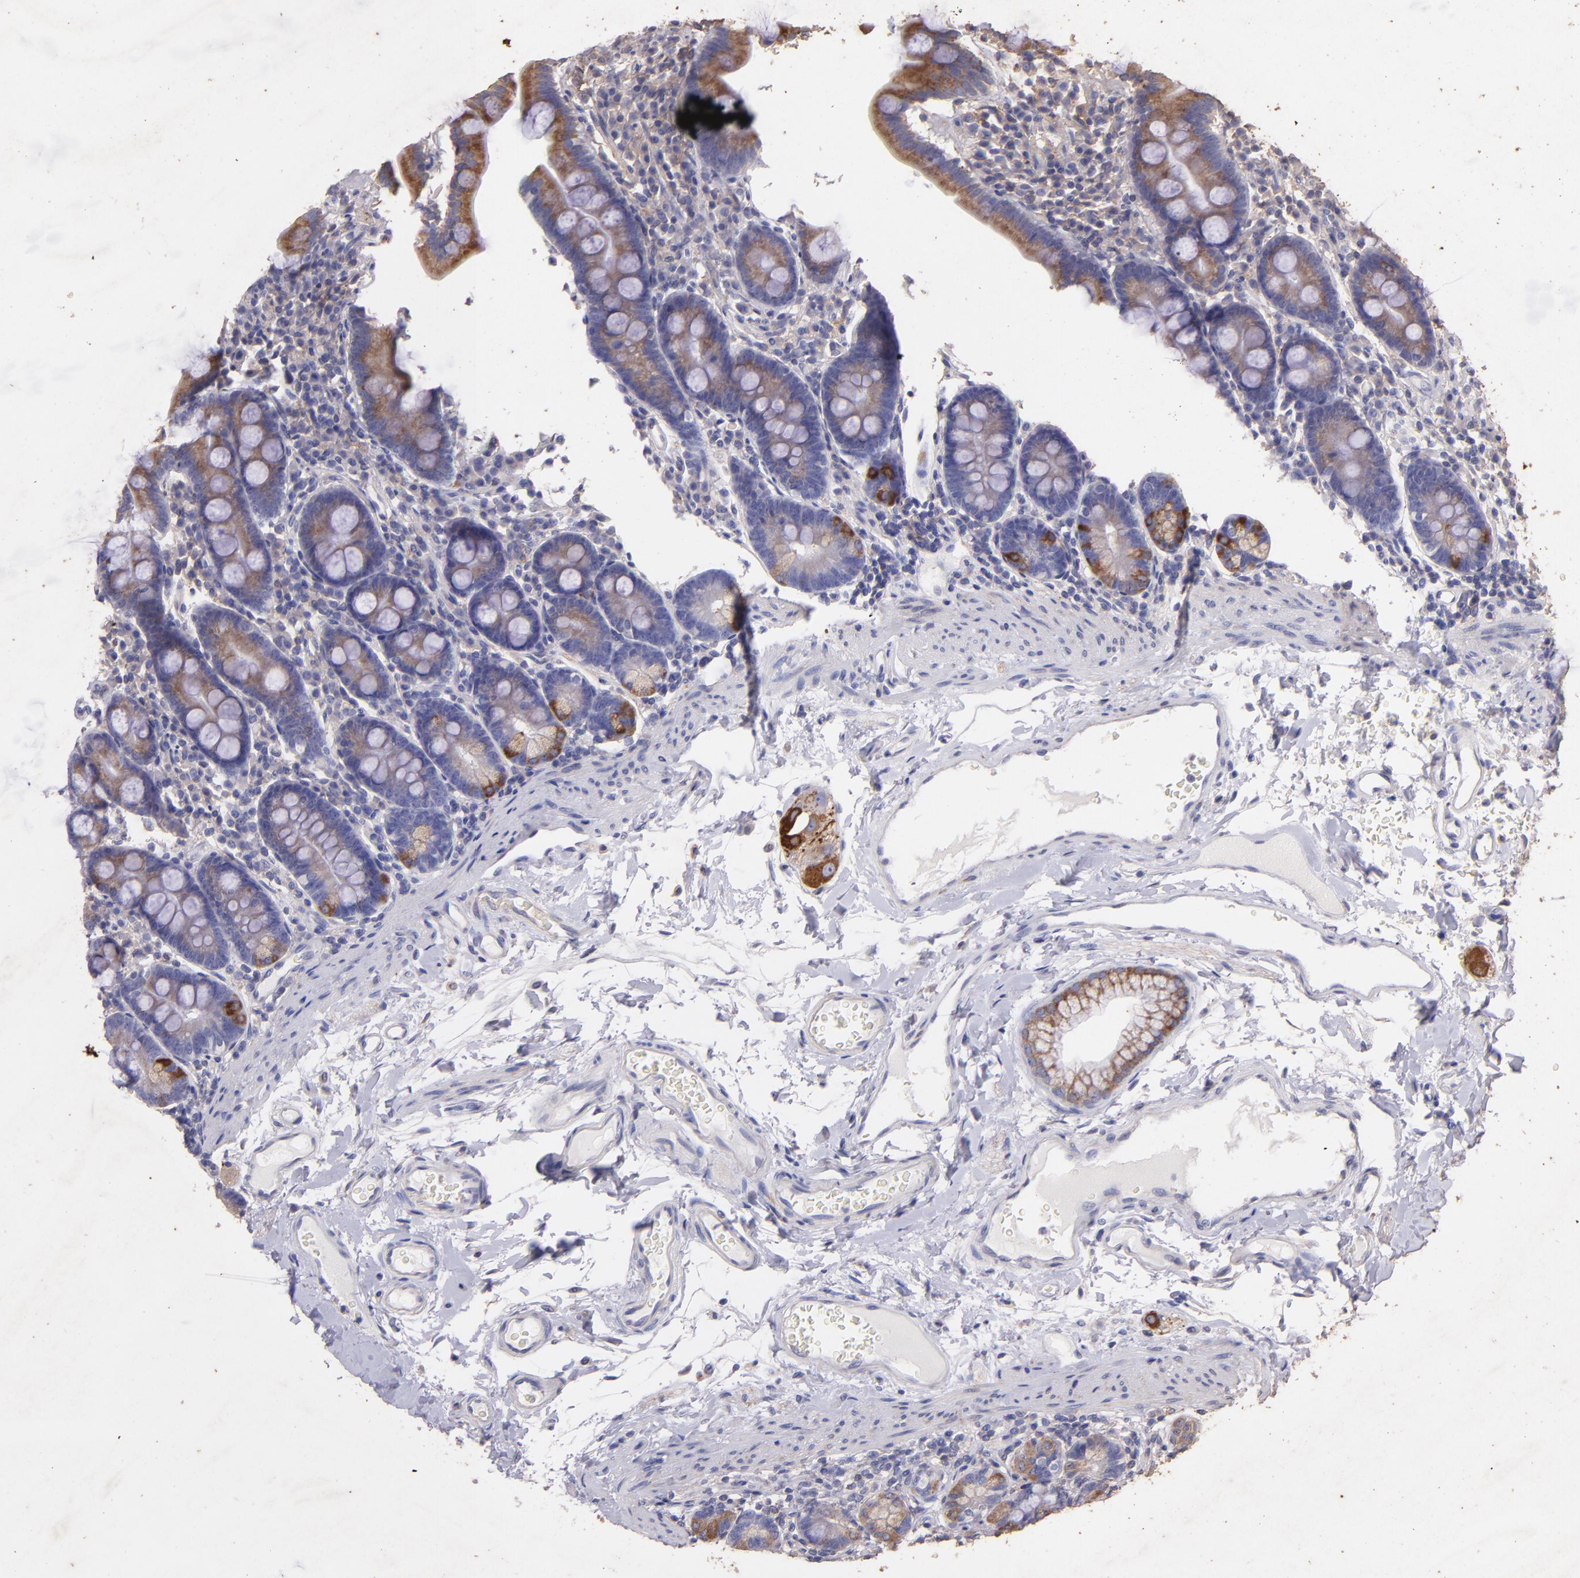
{"staining": {"intensity": "moderate", "quantity": ">75%", "location": "cytoplasmic/membranous"}, "tissue": "duodenum", "cell_type": "Glandular cells", "image_type": "normal", "snomed": [{"axis": "morphology", "description": "Normal tissue, NOS"}, {"axis": "topography", "description": "Duodenum"}], "caption": "IHC histopathology image of normal human duodenum stained for a protein (brown), which exhibits medium levels of moderate cytoplasmic/membranous staining in approximately >75% of glandular cells.", "gene": "RET", "patient": {"sex": "male", "age": 50}}